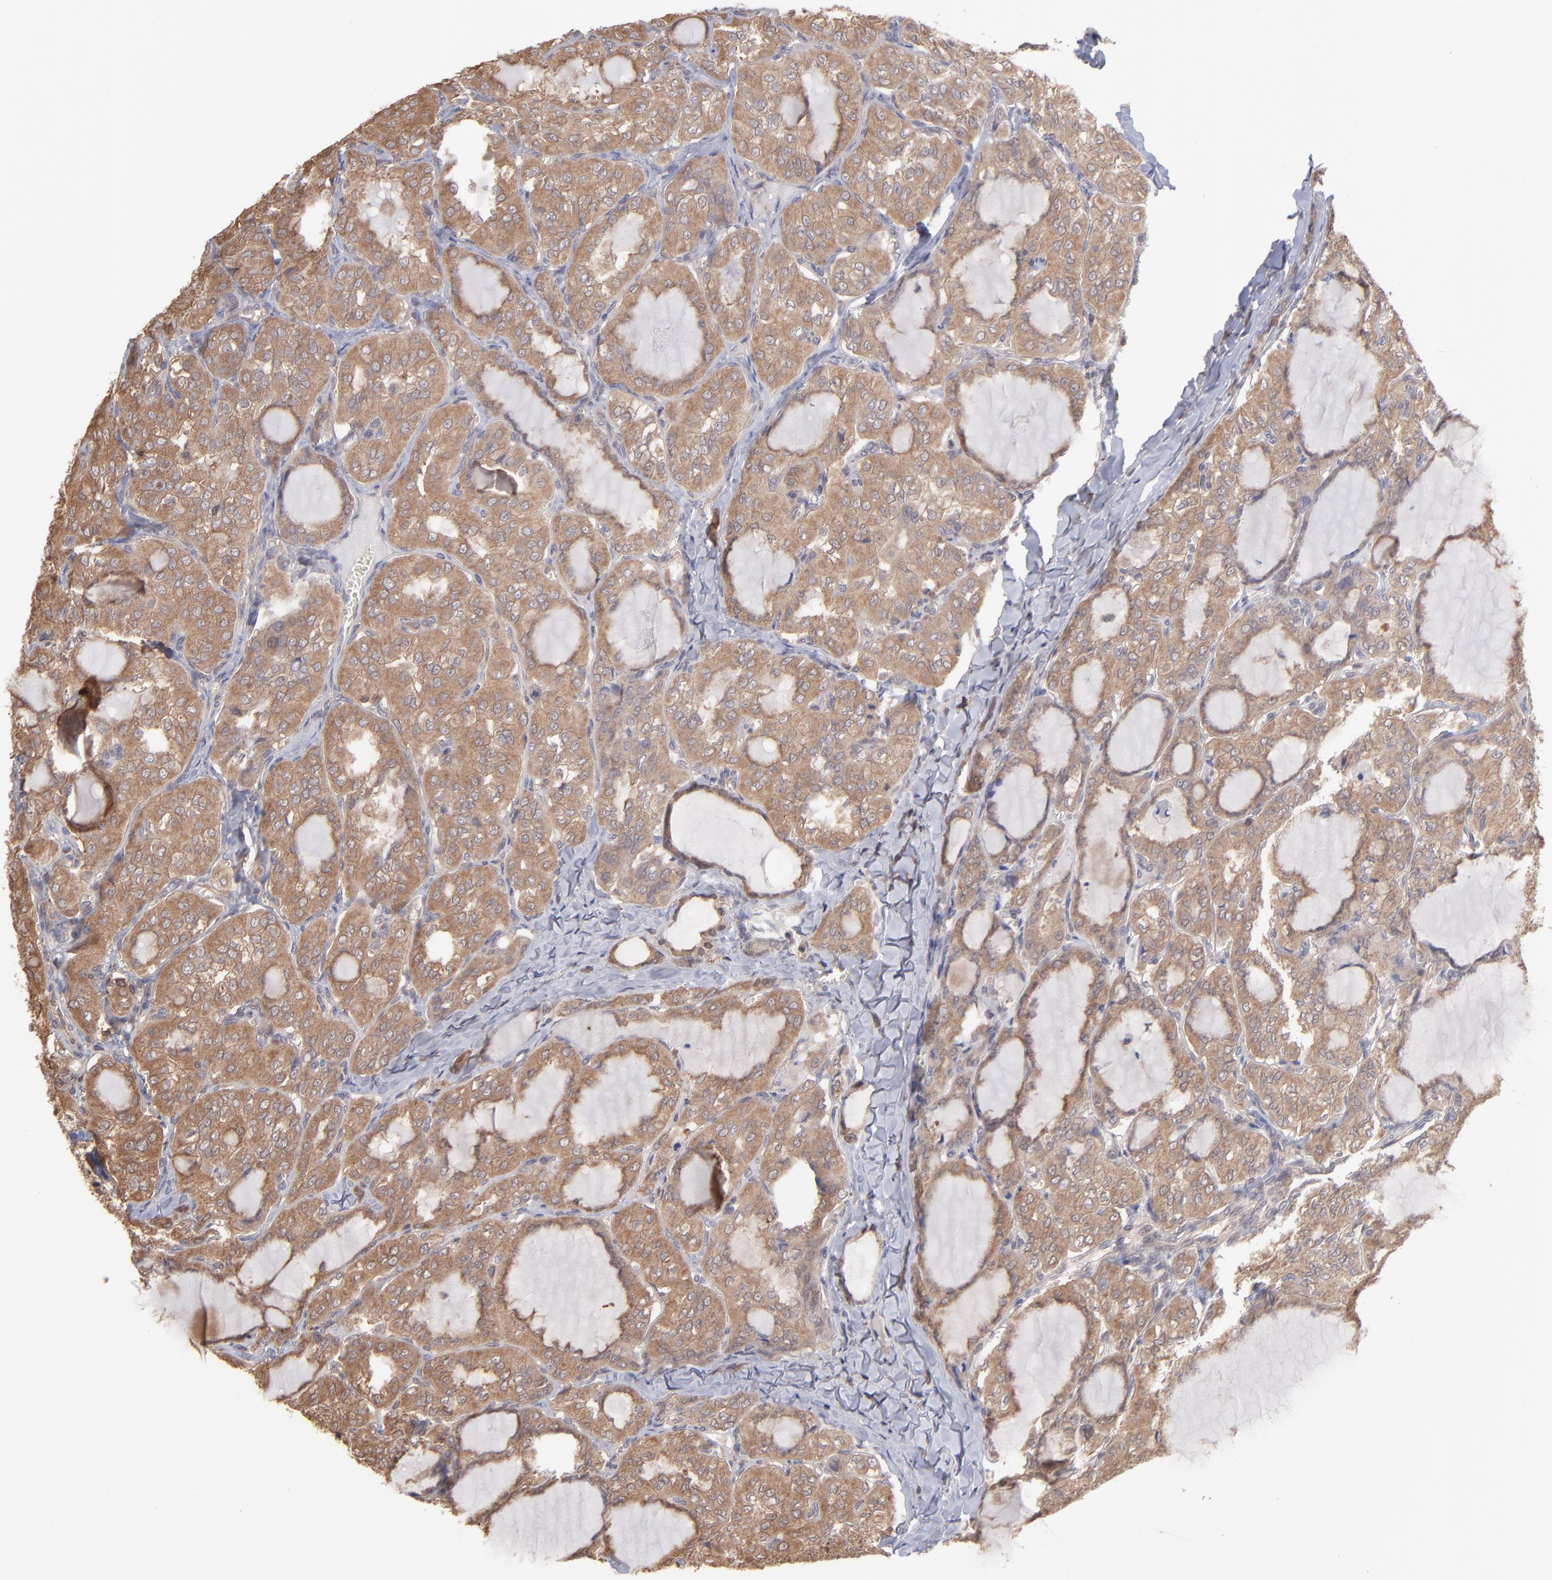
{"staining": {"intensity": "strong", "quantity": ">75%", "location": "cytoplasmic/membranous"}, "tissue": "thyroid cancer", "cell_type": "Tumor cells", "image_type": "cancer", "snomed": [{"axis": "morphology", "description": "Papillary adenocarcinoma, NOS"}, {"axis": "topography", "description": "Thyroid gland"}], "caption": "Protein staining displays strong cytoplasmic/membranous positivity in about >75% of tumor cells in papillary adenocarcinoma (thyroid). (Brightfield microscopy of DAB IHC at high magnification).", "gene": "MAP2K2", "patient": {"sex": "male", "age": 20}}